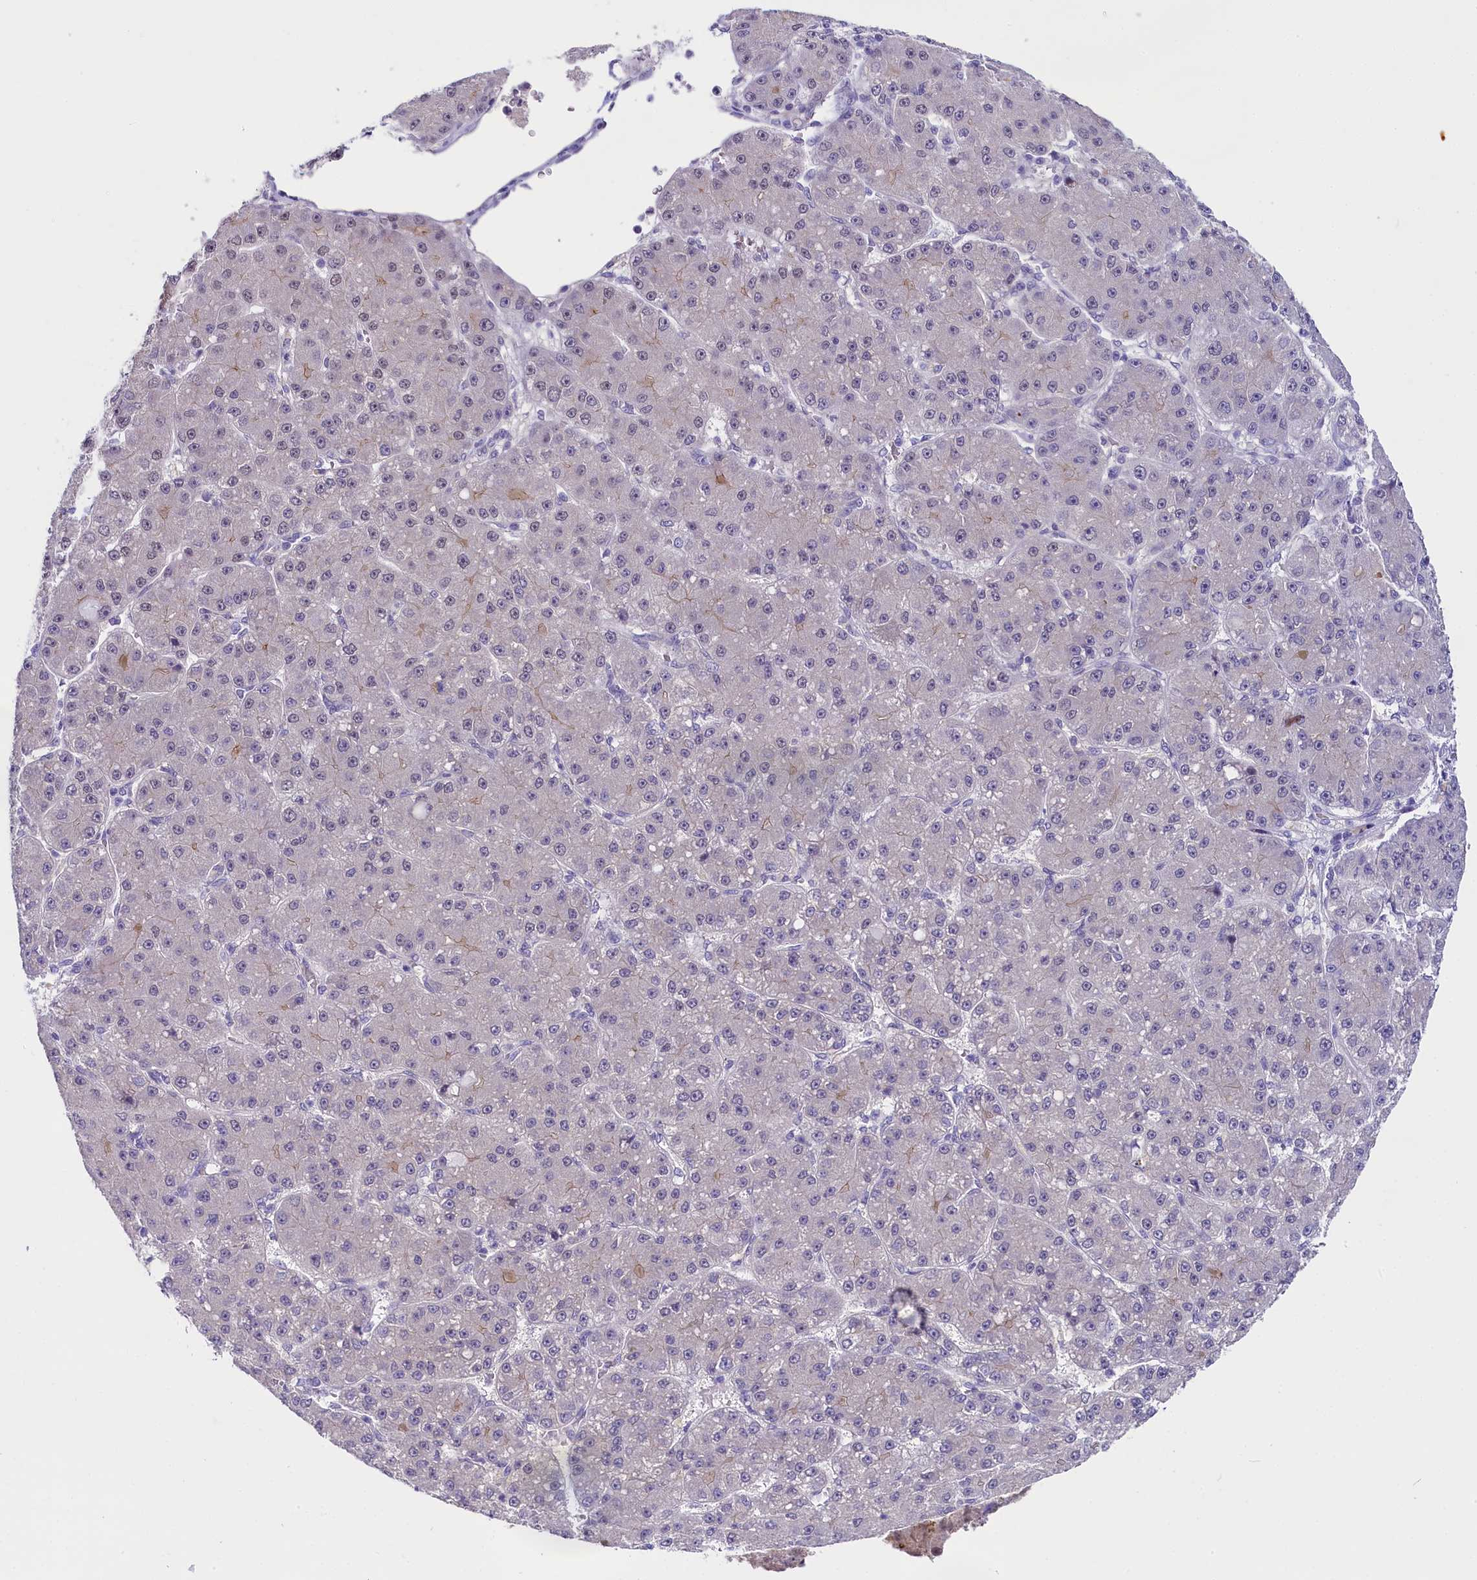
{"staining": {"intensity": "negative", "quantity": "none", "location": "none"}, "tissue": "liver cancer", "cell_type": "Tumor cells", "image_type": "cancer", "snomed": [{"axis": "morphology", "description": "Carcinoma, Hepatocellular, NOS"}, {"axis": "topography", "description": "Liver"}], "caption": "Immunohistochemistry photomicrograph of human liver cancer stained for a protein (brown), which shows no positivity in tumor cells.", "gene": "OSGEP", "patient": {"sex": "male", "age": 67}}